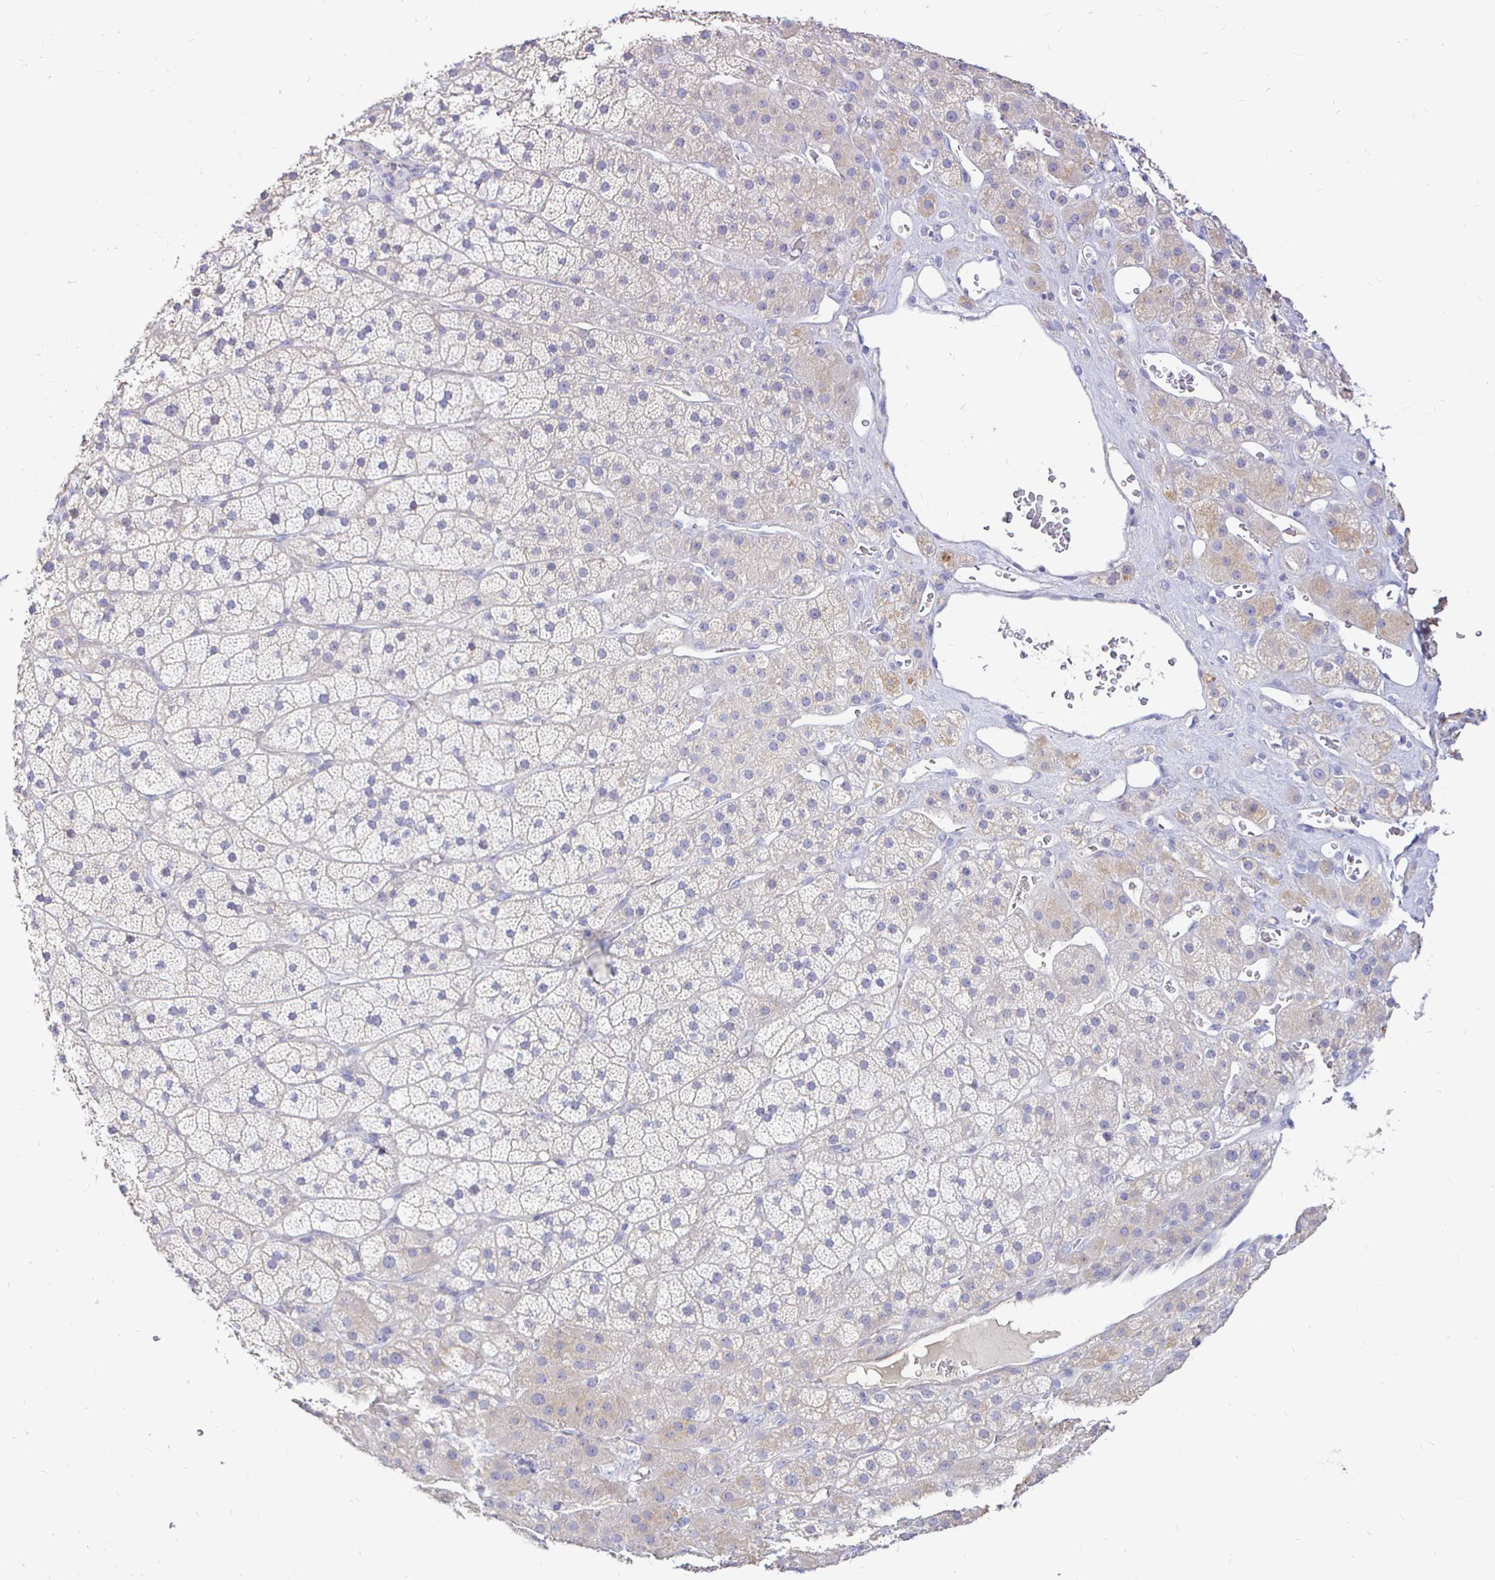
{"staining": {"intensity": "moderate", "quantity": "<25%", "location": "cytoplasmic/membranous"}, "tissue": "adrenal gland", "cell_type": "Glandular cells", "image_type": "normal", "snomed": [{"axis": "morphology", "description": "Normal tissue, NOS"}, {"axis": "topography", "description": "Adrenal gland"}], "caption": "An IHC micrograph of unremarkable tissue is shown. Protein staining in brown shows moderate cytoplasmic/membranous positivity in adrenal gland within glandular cells.", "gene": "NECAB1", "patient": {"sex": "male", "age": 57}}